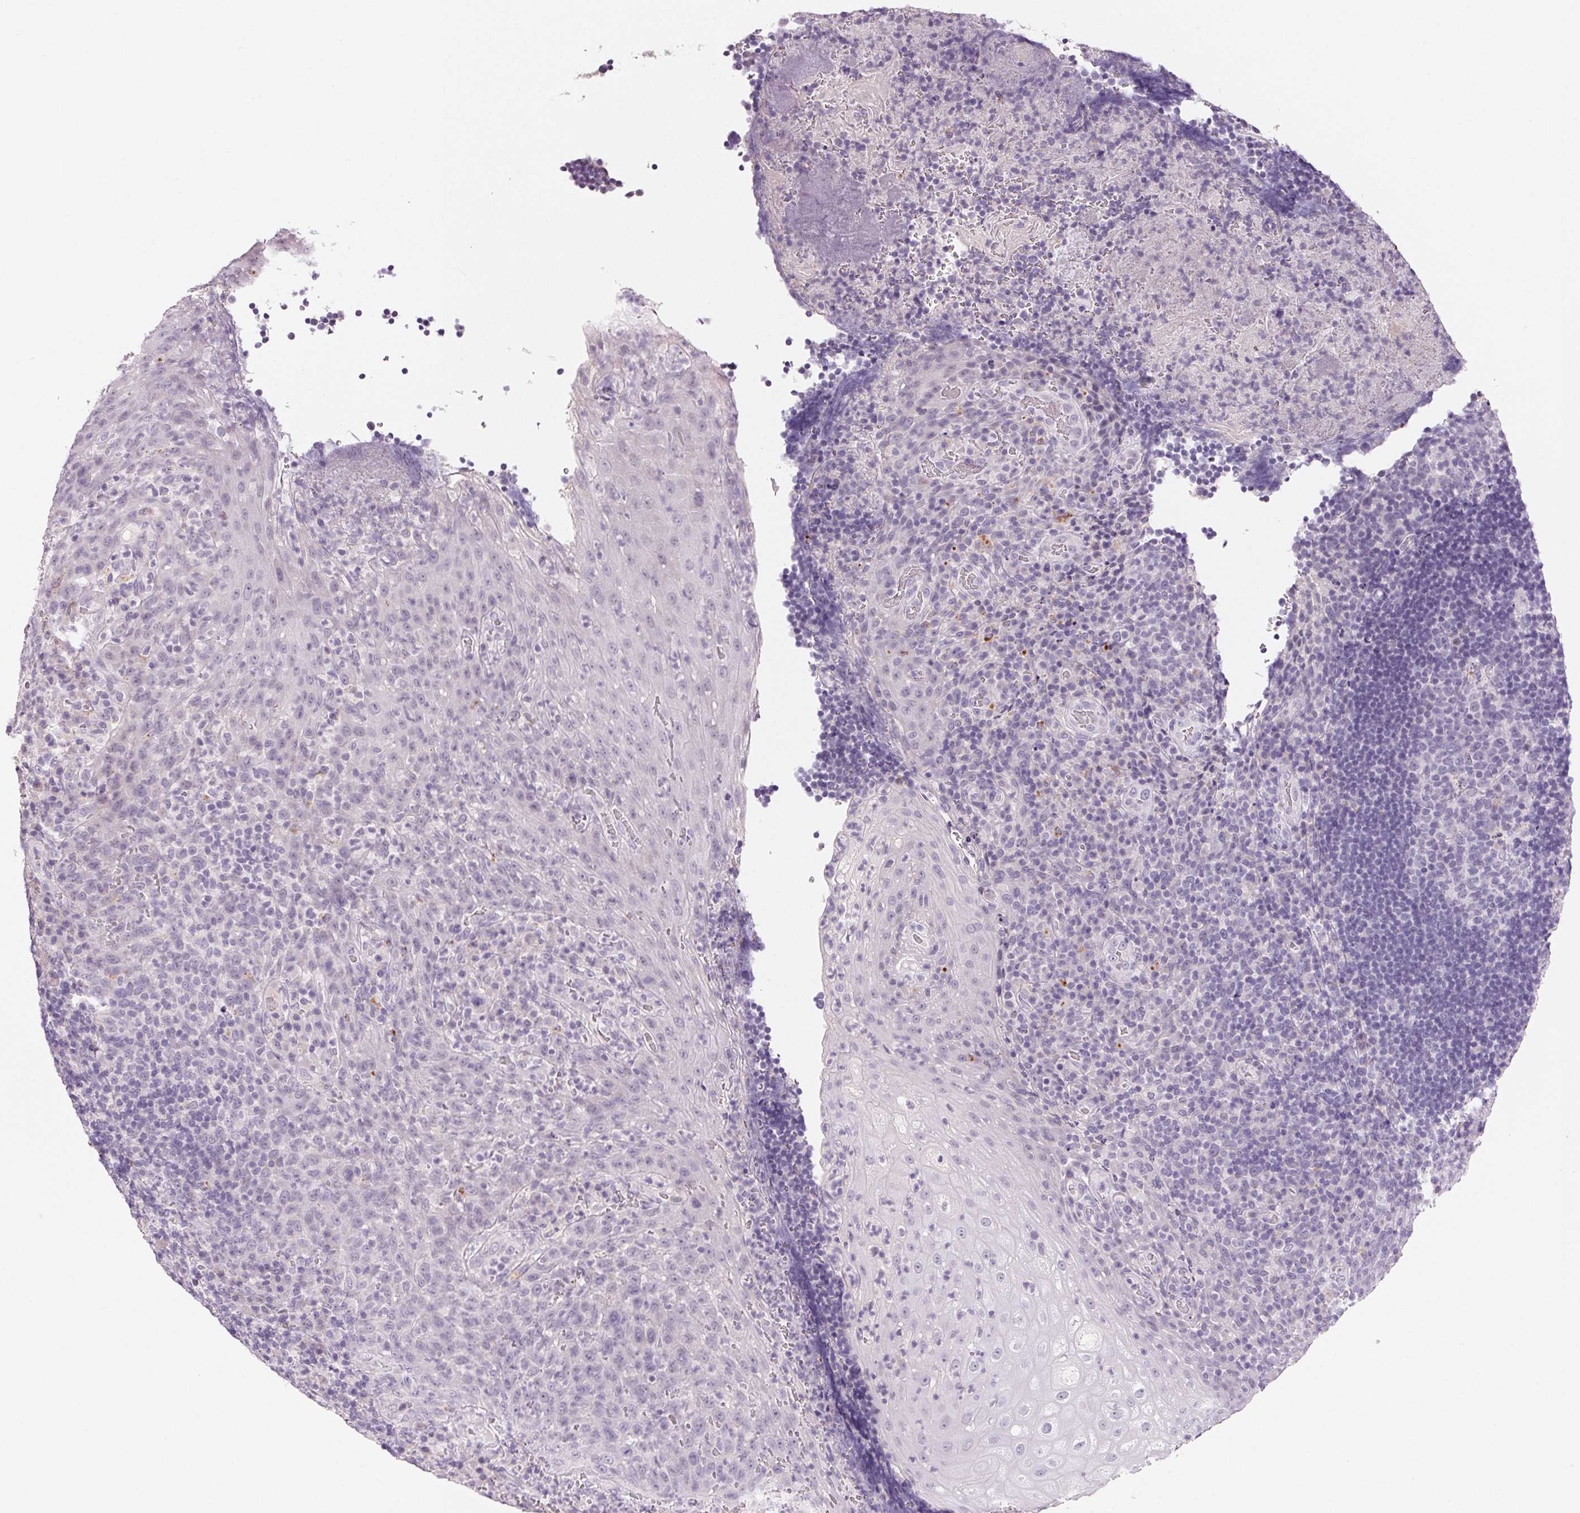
{"staining": {"intensity": "negative", "quantity": "none", "location": "none"}, "tissue": "tonsil", "cell_type": "Germinal center cells", "image_type": "normal", "snomed": [{"axis": "morphology", "description": "Normal tissue, NOS"}, {"axis": "topography", "description": "Tonsil"}], "caption": "There is no significant expression in germinal center cells of tonsil. The staining was performed using DAB to visualize the protein expression in brown, while the nuclei were stained in blue with hematoxylin (Magnification: 20x).", "gene": "BPIFB2", "patient": {"sex": "male", "age": 17}}